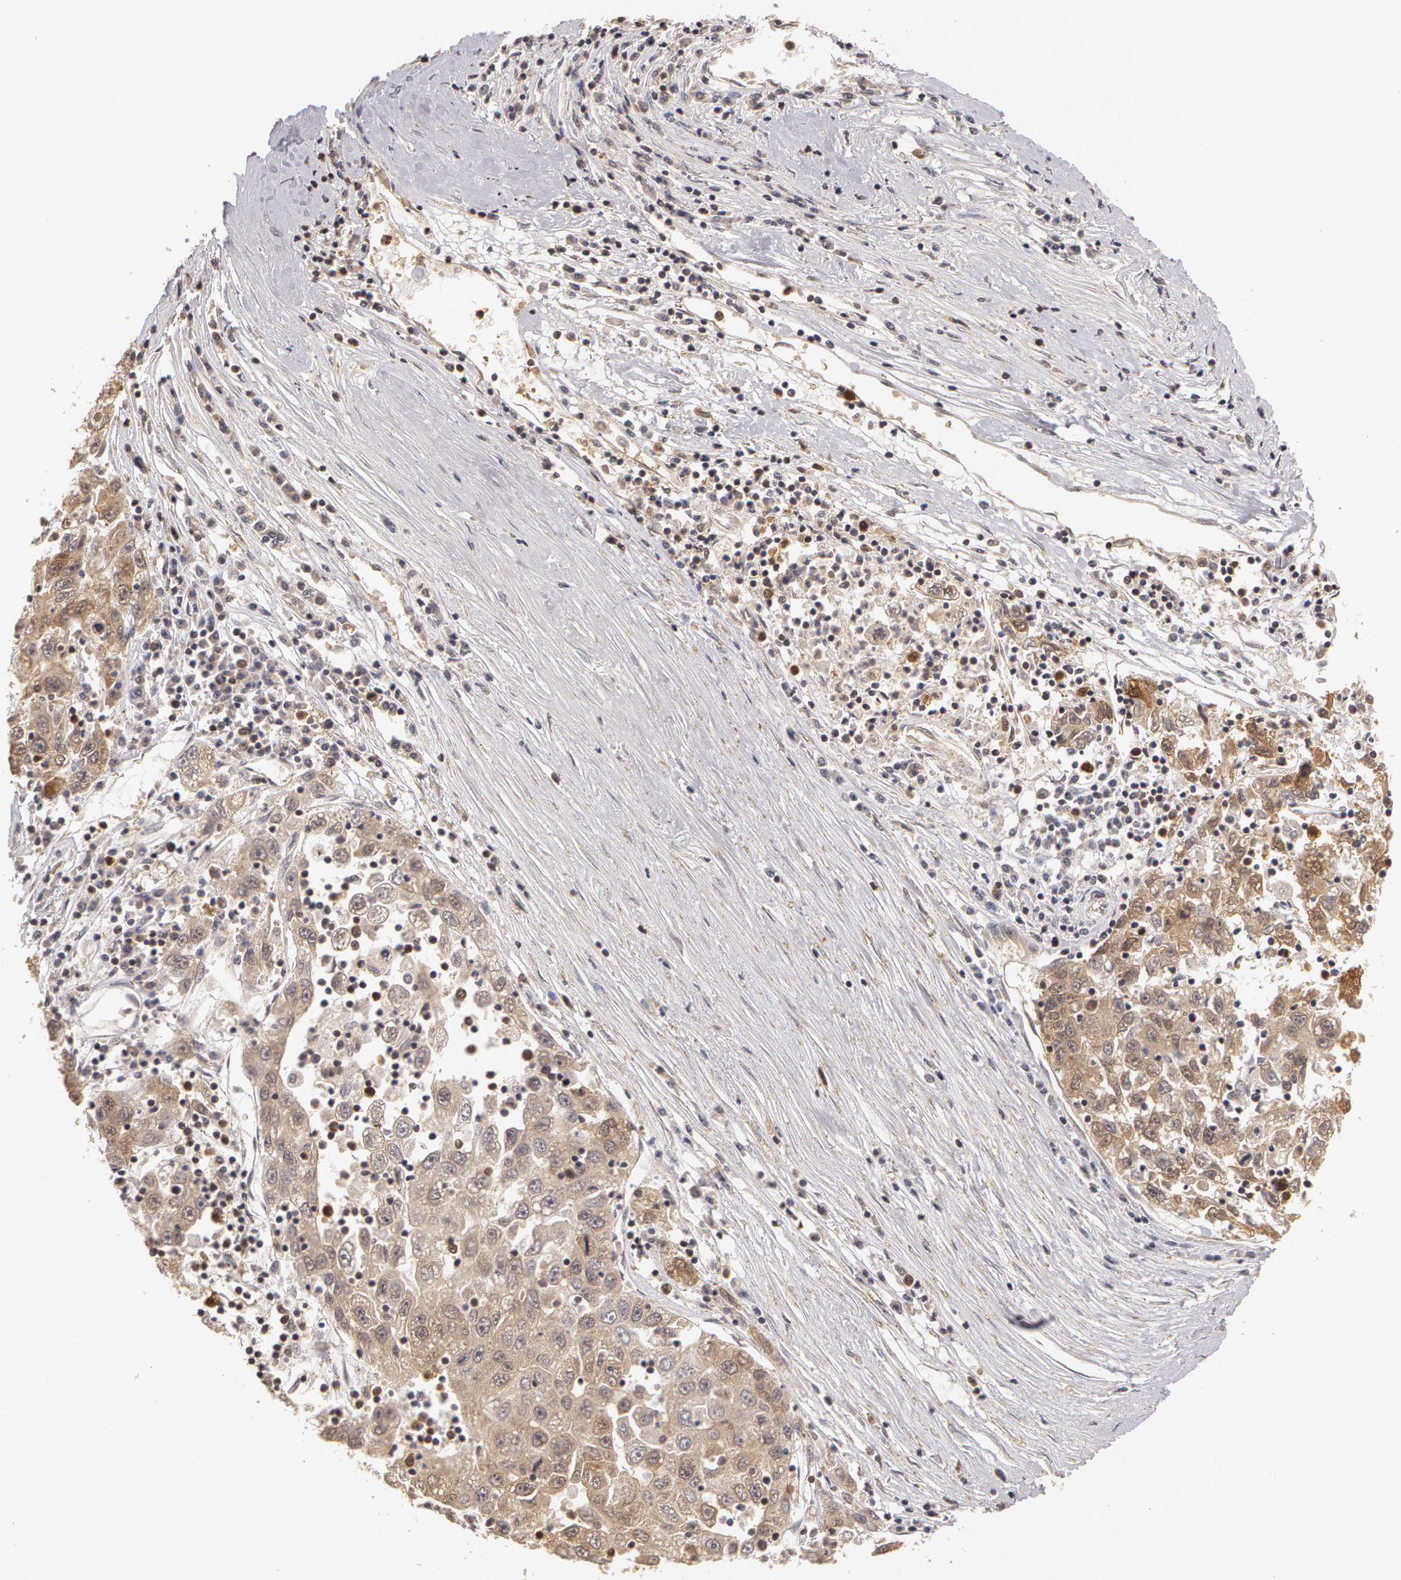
{"staining": {"intensity": "weak", "quantity": "25%-75%", "location": "cytoplasmic/membranous"}, "tissue": "liver cancer", "cell_type": "Tumor cells", "image_type": "cancer", "snomed": [{"axis": "morphology", "description": "Carcinoma, Hepatocellular, NOS"}, {"axis": "topography", "description": "Liver"}], "caption": "High-power microscopy captured an immunohistochemistry (IHC) photomicrograph of hepatocellular carcinoma (liver), revealing weak cytoplasmic/membranous positivity in approximately 25%-75% of tumor cells.", "gene": "AHSA1", "patient": {"sex": "male", "age": 49}}